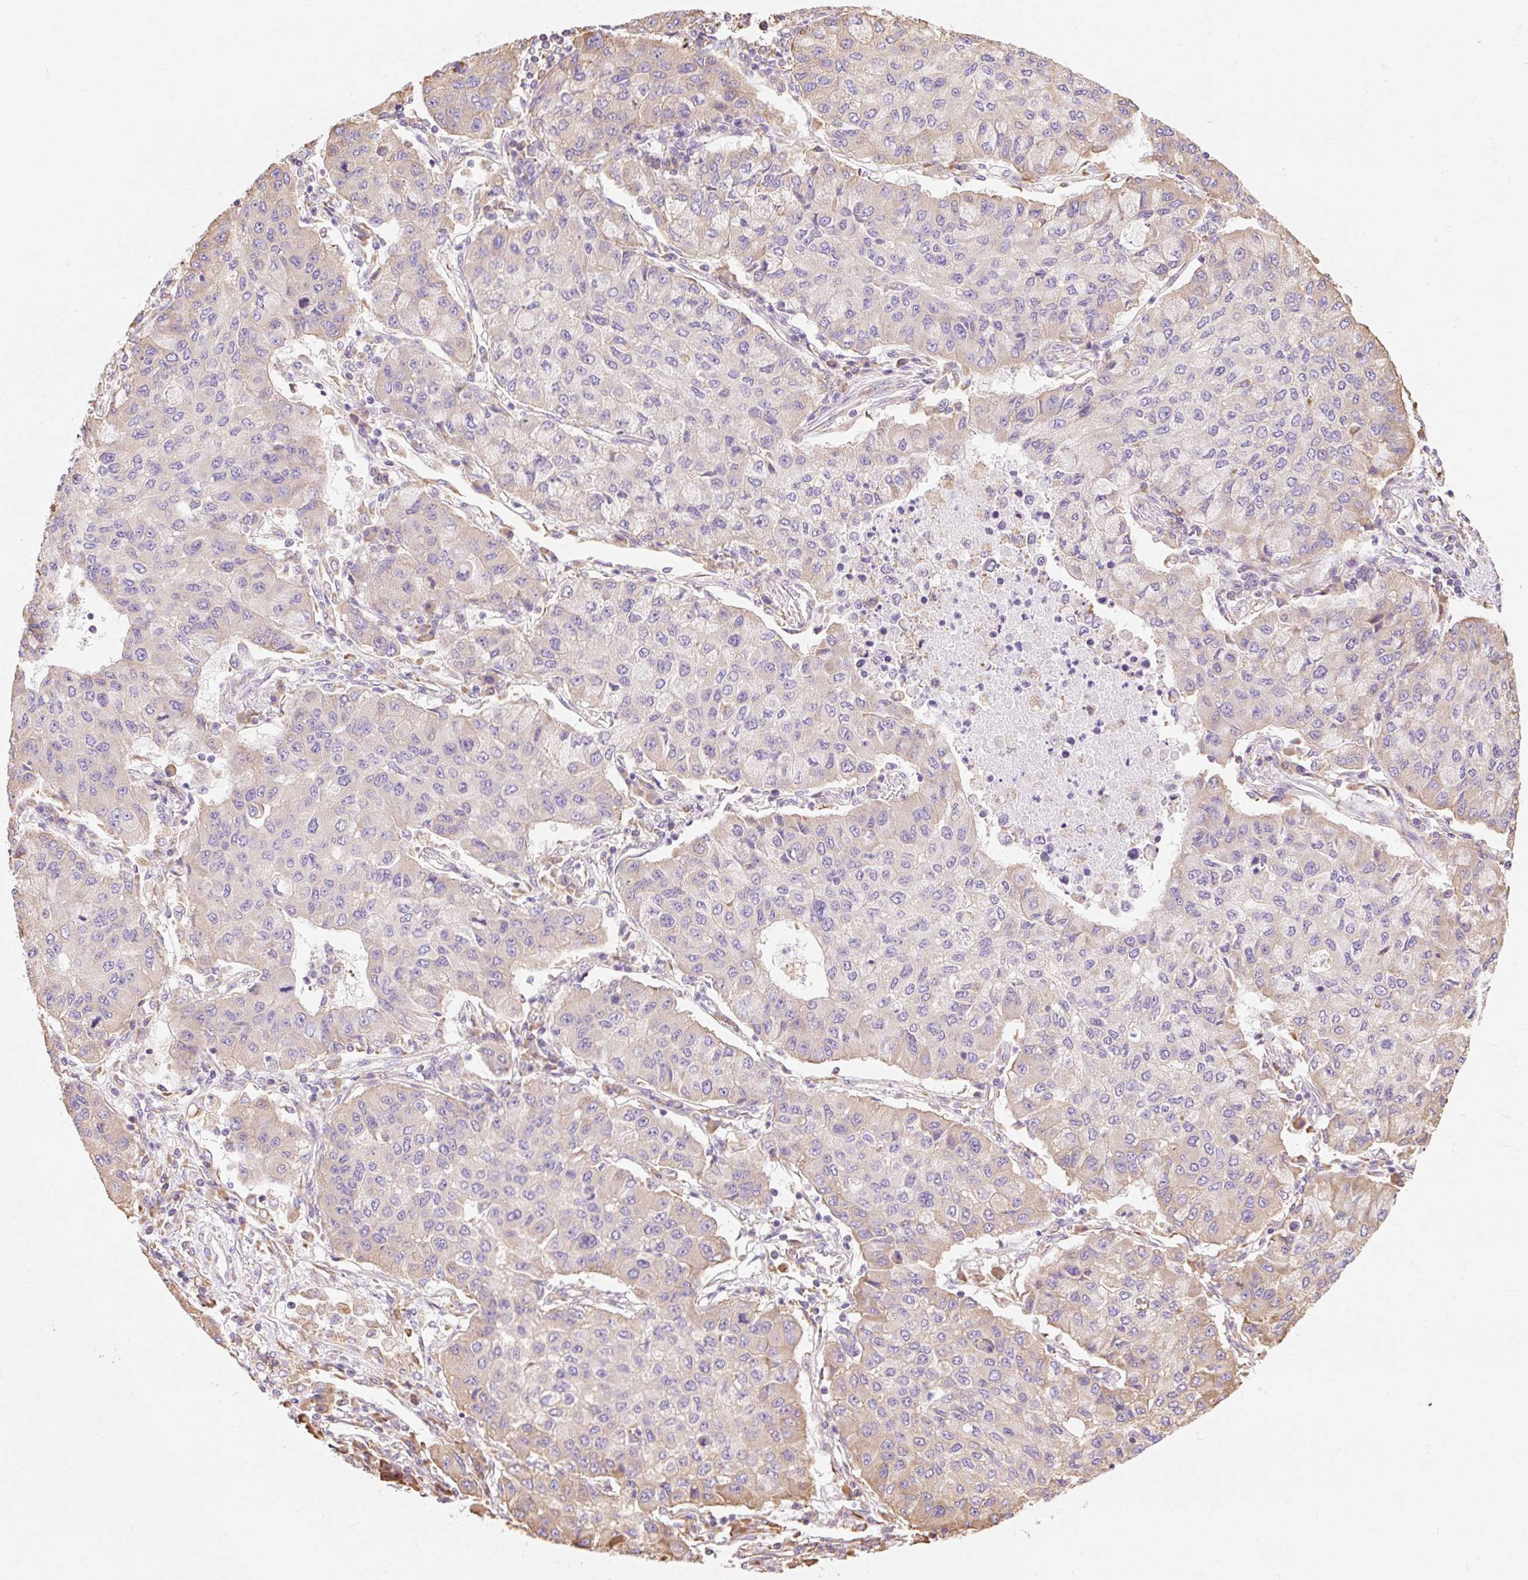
{"staining": {"intensity": "weak", "quantity": "<25%", "location": "cytoplasmic/membranous"}, "tissue": "lung cancer", "cell_type": "Tumor cells", "image_type": "cancer", "snomed": [{"axis": "morphology", "description": "Squamous cell carcinoma, NOS"}, {"axis": "topography", "description": "Lung"}], "caption": "IHC micrograph of neoplastic tissue: lung cancer (squamous cell carcinoma) stained with DAB (3,3'-diaminobenzidine) shows no significant protein expression in tumor cells.", "gene": "RPS17", "patient": {"sex": "male", "age": 74}}